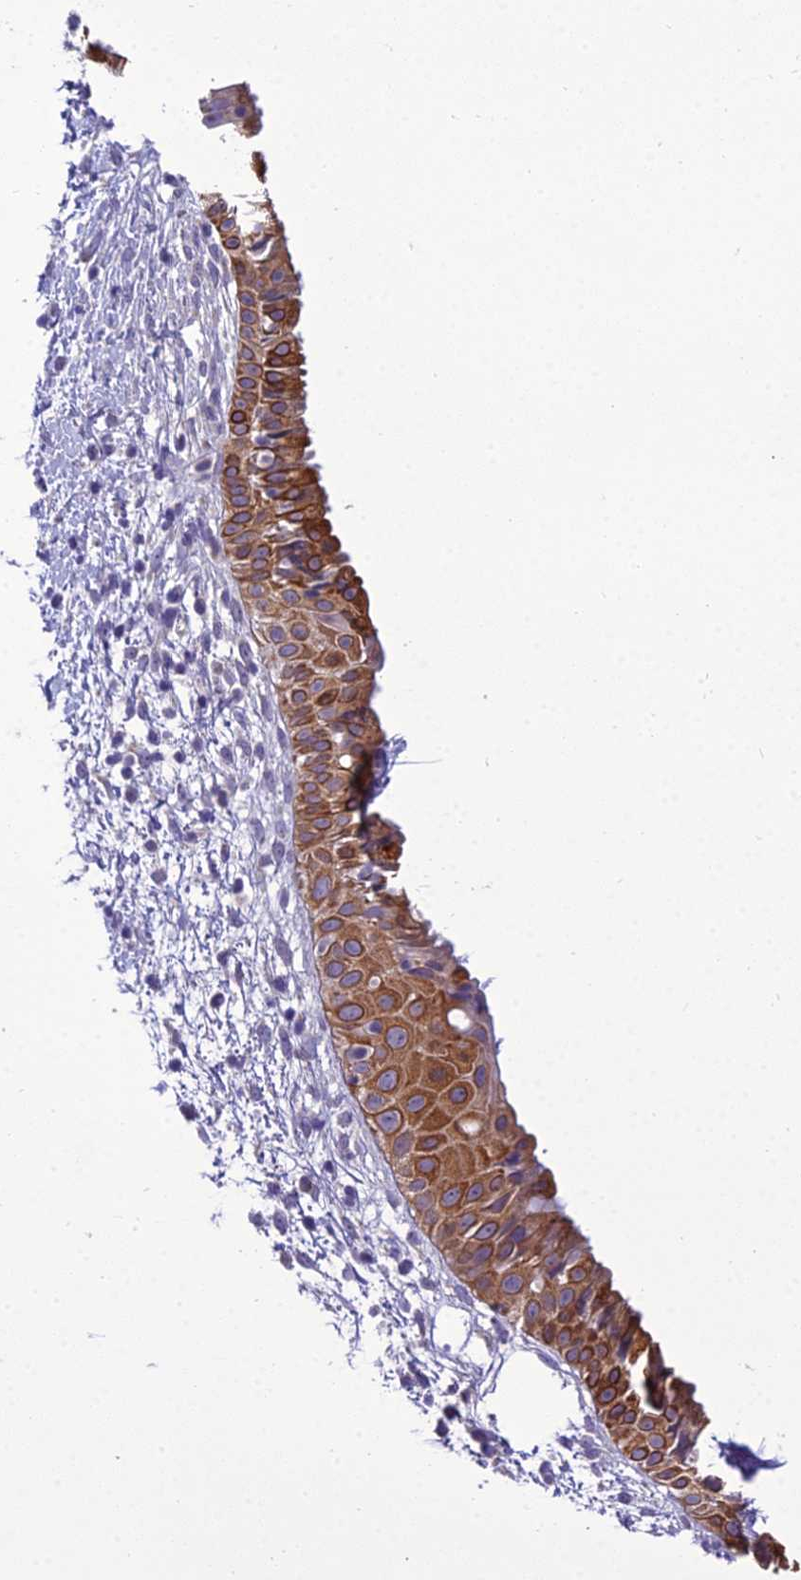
{"staining": {"intensity": "moderate", "quantity": ">75%", "location": "cytoplasmic/membranous"}, "tissue": "nasopharynx", "cell_type": "Respiratory epithelial cells", "image_type": "normal", "snomed": [{"axis": "morphology", "description": "Normal tissue, NOS"}, {"axis": "topography", "description": "Nasopharynx"}], "caption": "DAB immunohistochemical staining of benign nasopharynx demonstrates moderate cytoplasmic/membranous protein expression in about >75% of respiratory epithelial cells.", "gene": "SCRT1", "patient": {"sex": "male", "age": 22}}